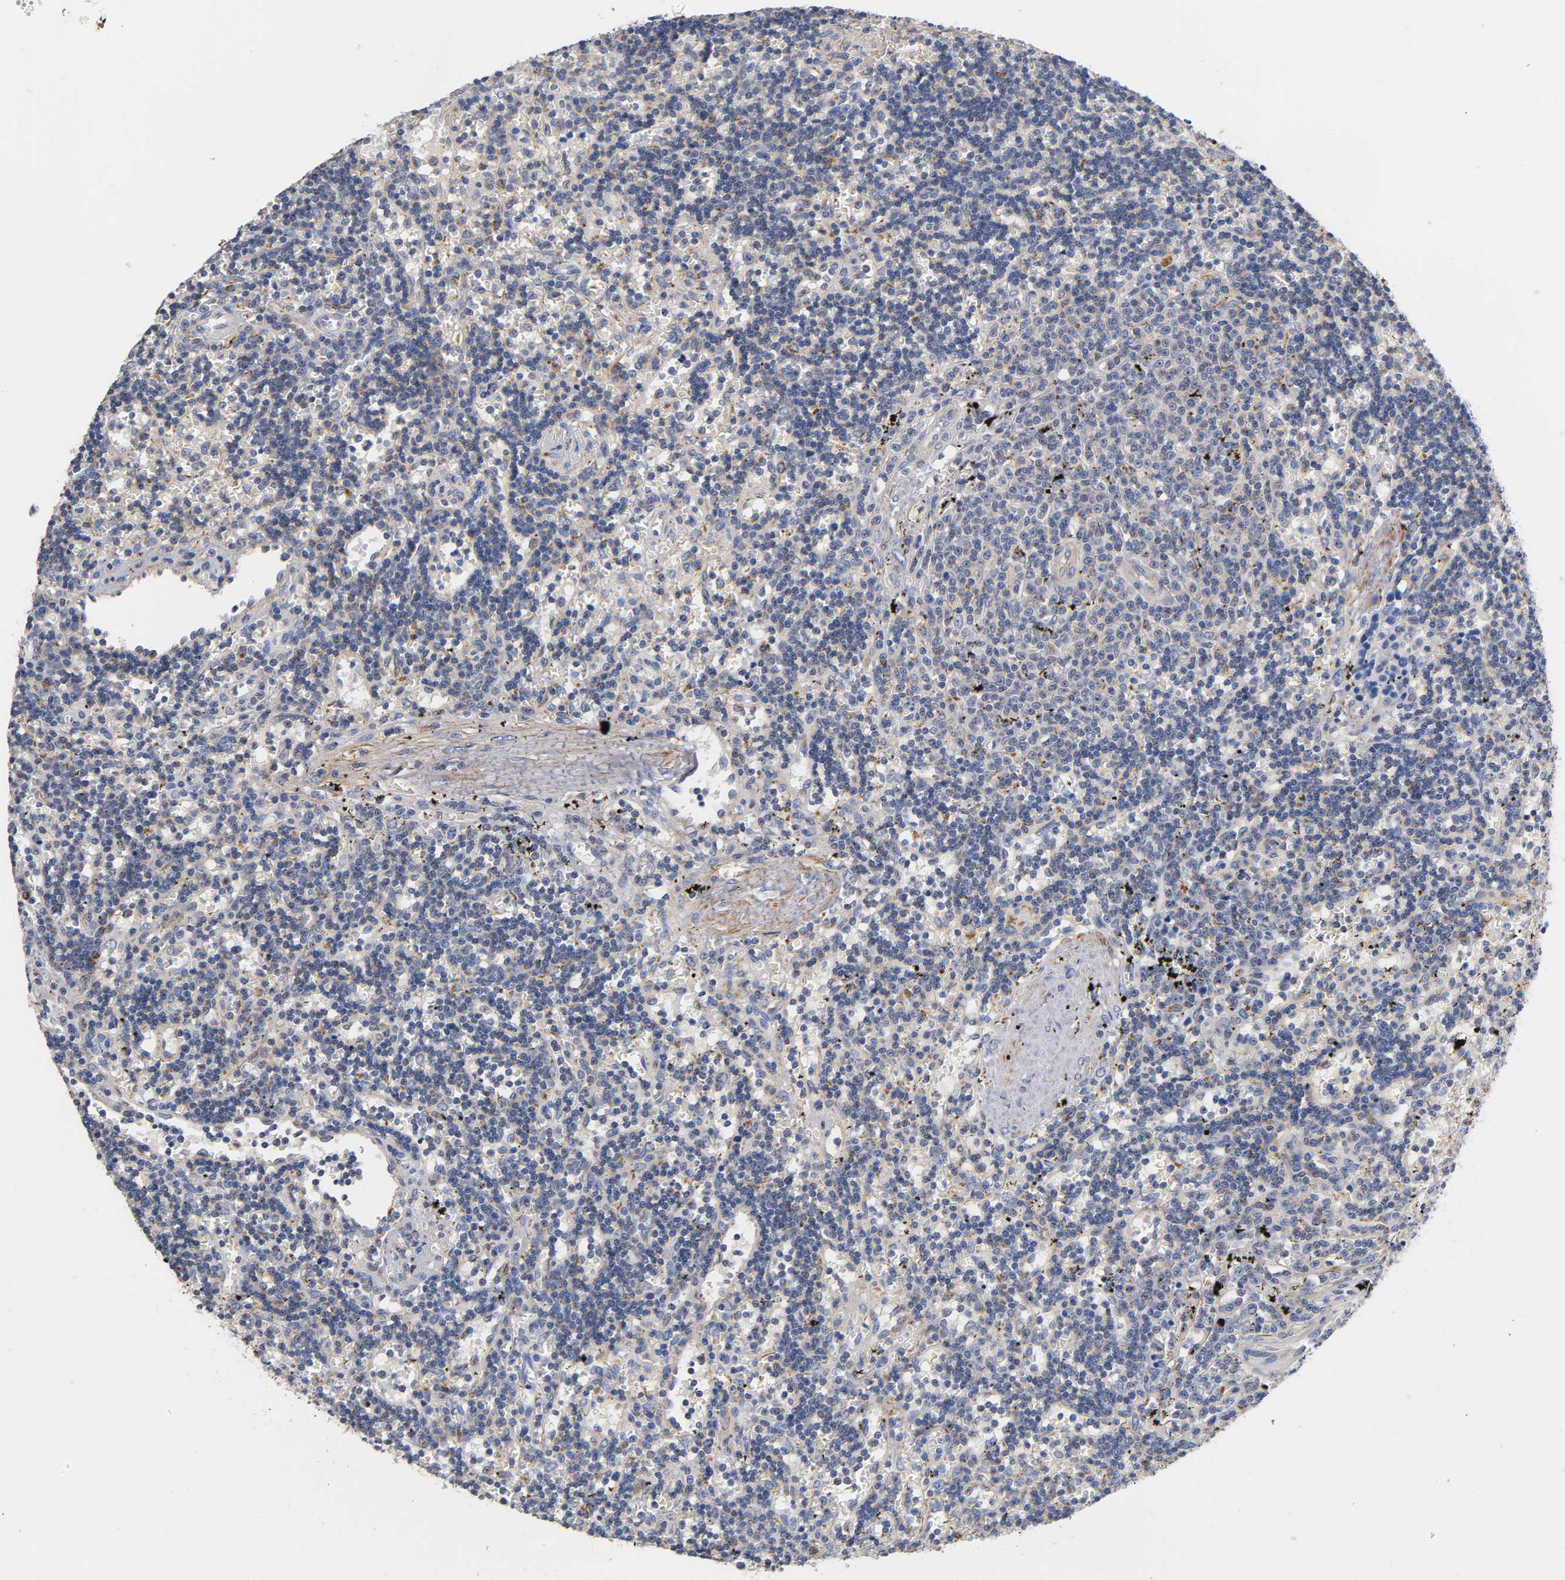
{"staining": {"intensity": "weak", "quantity": "<25%", "location": "cytoplasmic/membranous"}, "tissue": "lymphoma", "cell_type": "Tumor cells", "image_type": "cancer", "snomed": [{"axis": "morphology", "description": "Malignant lymphoma, non-Hodgkin's type, Low grade"}, {"axis": "topography", "description": "Spleen"}], "caption": "Tumor cells show no significant positivity in lymphoma.", "gene": "SEMA5A", "patient": {"sex": "male", "age": 60}}